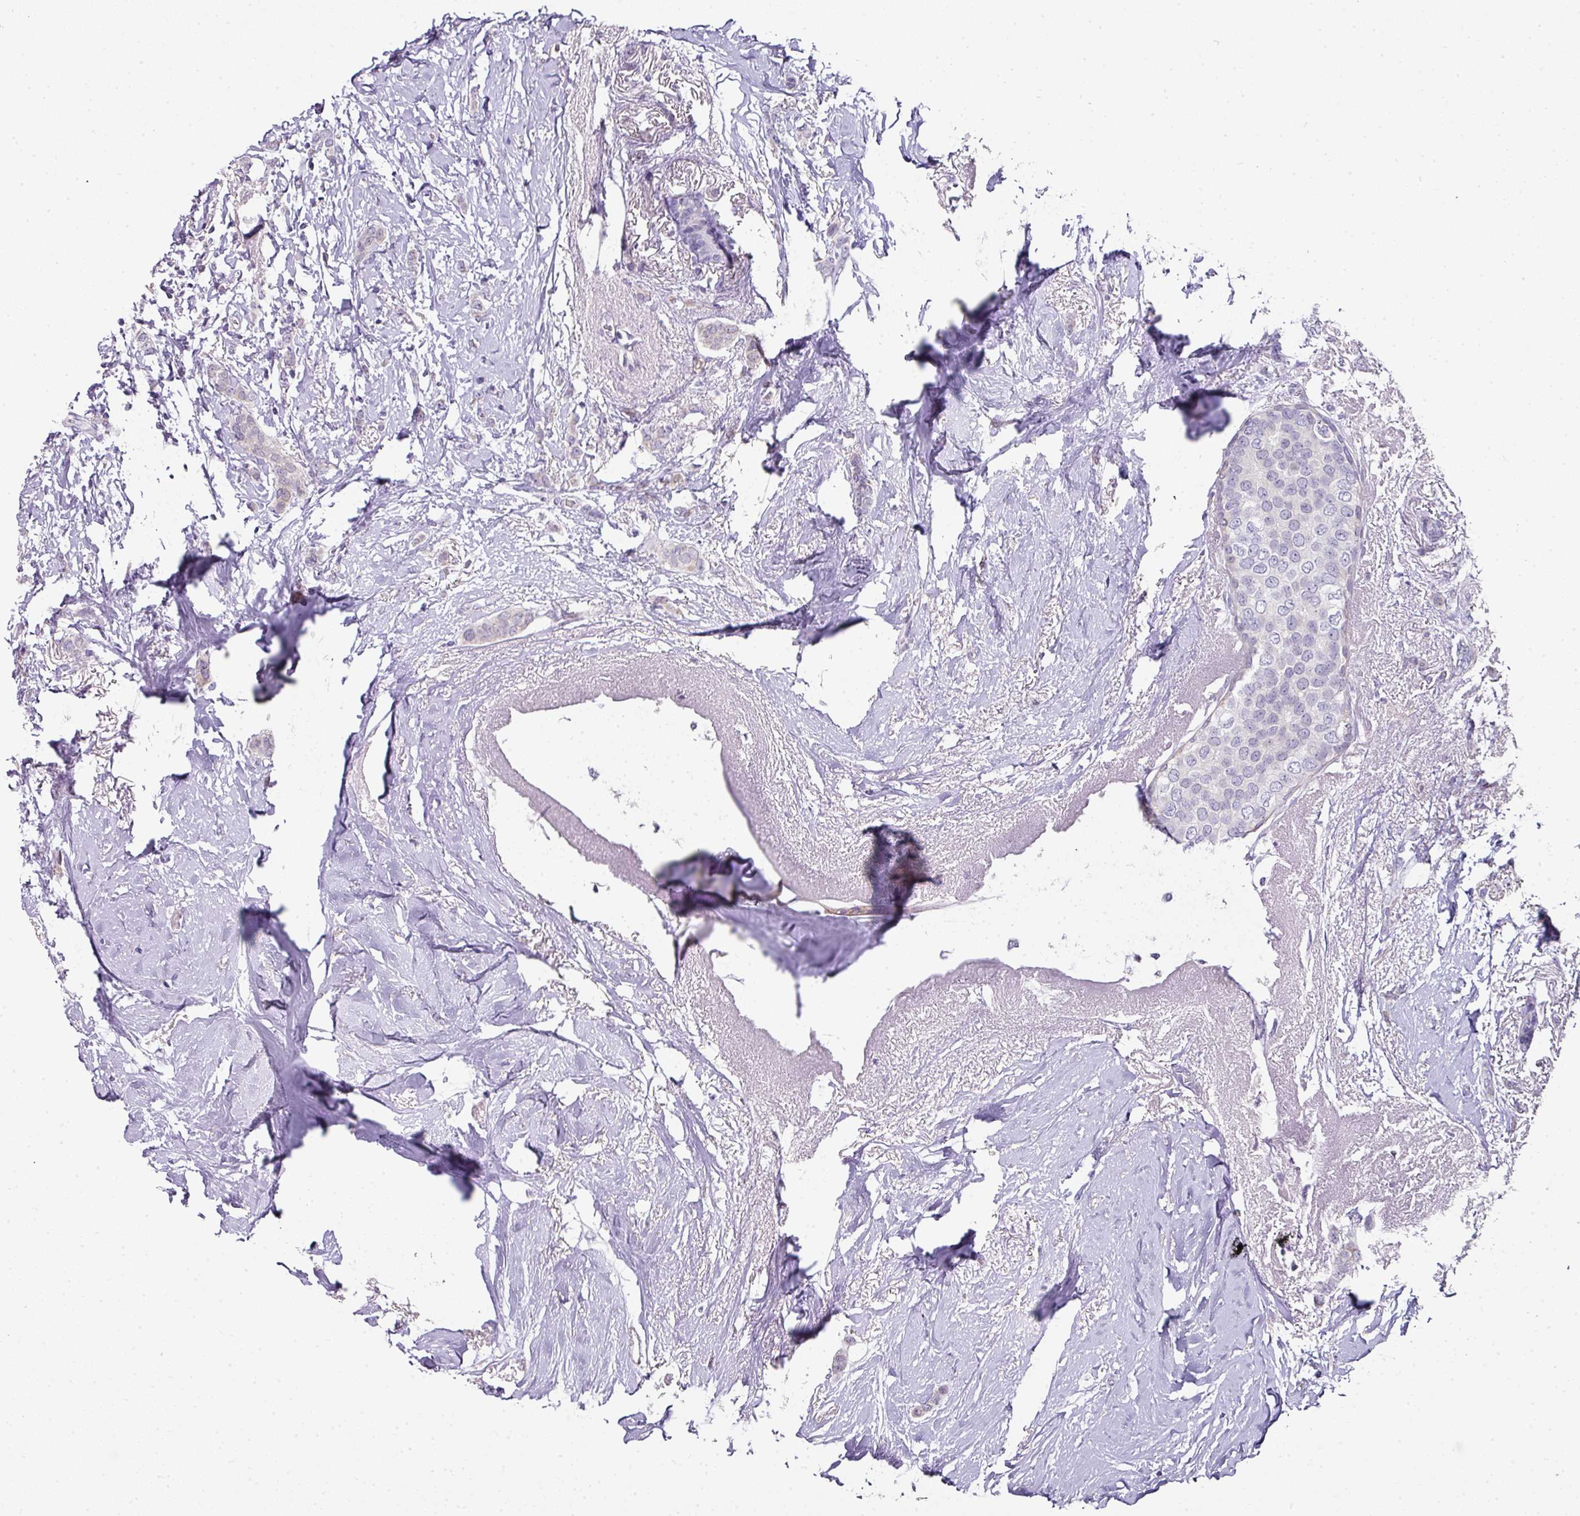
{"staining": {"intensity": "negative", "quantity": "none", "location": "none"}, "tissue": "breast cancer", "cell_type": "Tumor cells", "image_type": "cancer", "snomed": [{"axis": "morphology", "description": "Duct carcinoma"}, {"axis": "topography", "description": "Breast"}], "caption": "High power microscopy histopathology image of an IHC micrograph of breast intraductal carcinoma, revealing no significant positivity in tumor cells.", "gene": "ANKRD18A", "patient": {"sex": "female", "age": 72}}